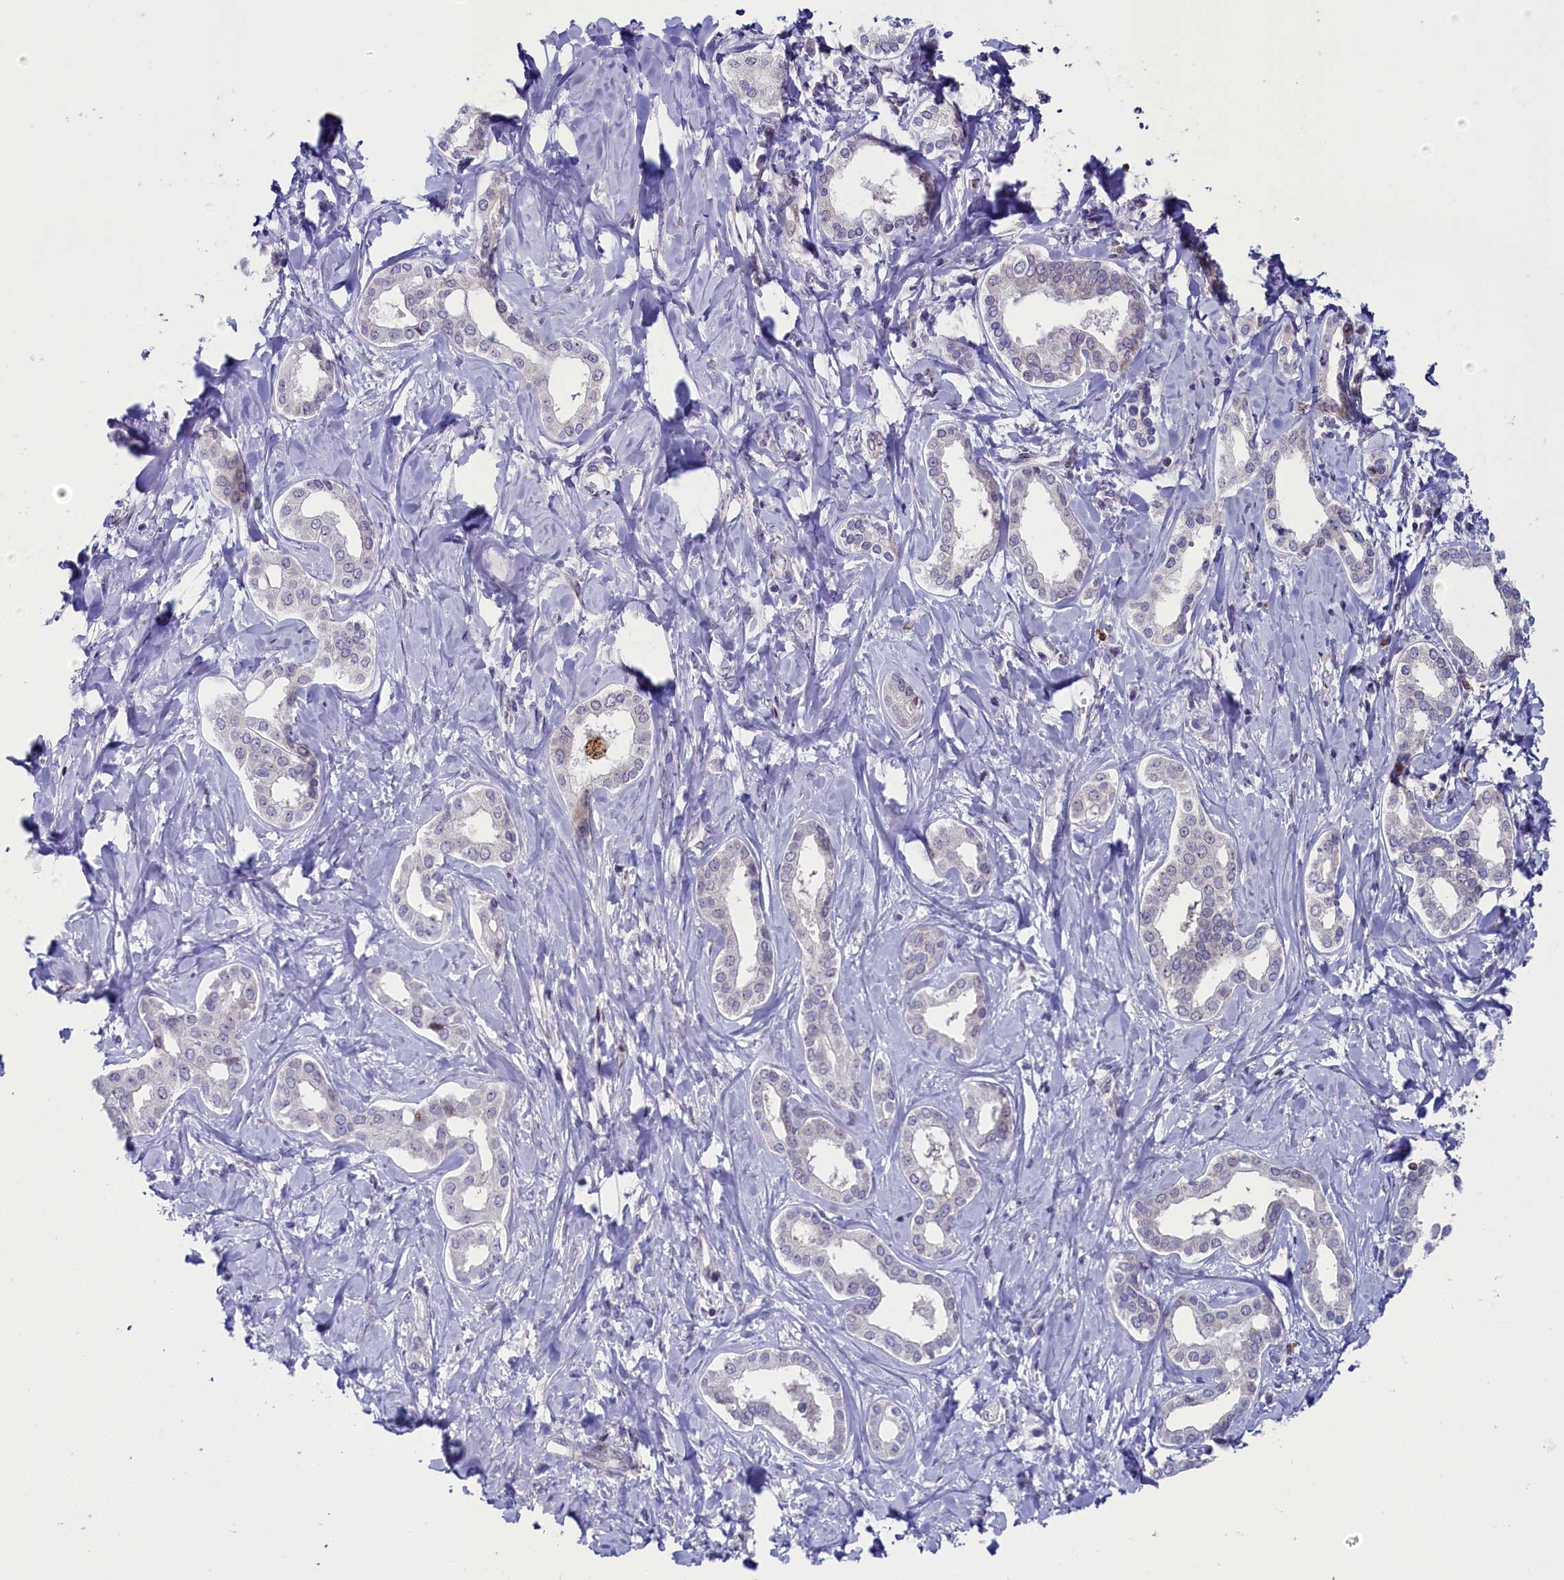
{"staining": {"intensity": "negative", "quantity": "none", "location": "none"}, "tissue": "liver cancer", "cell_type": "Tumor cells", "image_type": "cancer", "snomed": [{"axis": "morphology", "description": "Cholangiocarcinoma"}, {"axis": "topography", "description": "Liver"}], "caption": "Immunohistochemistry (IHC) micrograph of liver cancer (cholangiocarcinoma) stained for a protein (brown), which shows no expression in tumor cells. Nuclei are stained in blue.", "gene": "CIAPIN1", "patient": {"sex": "female", "age": 77}}